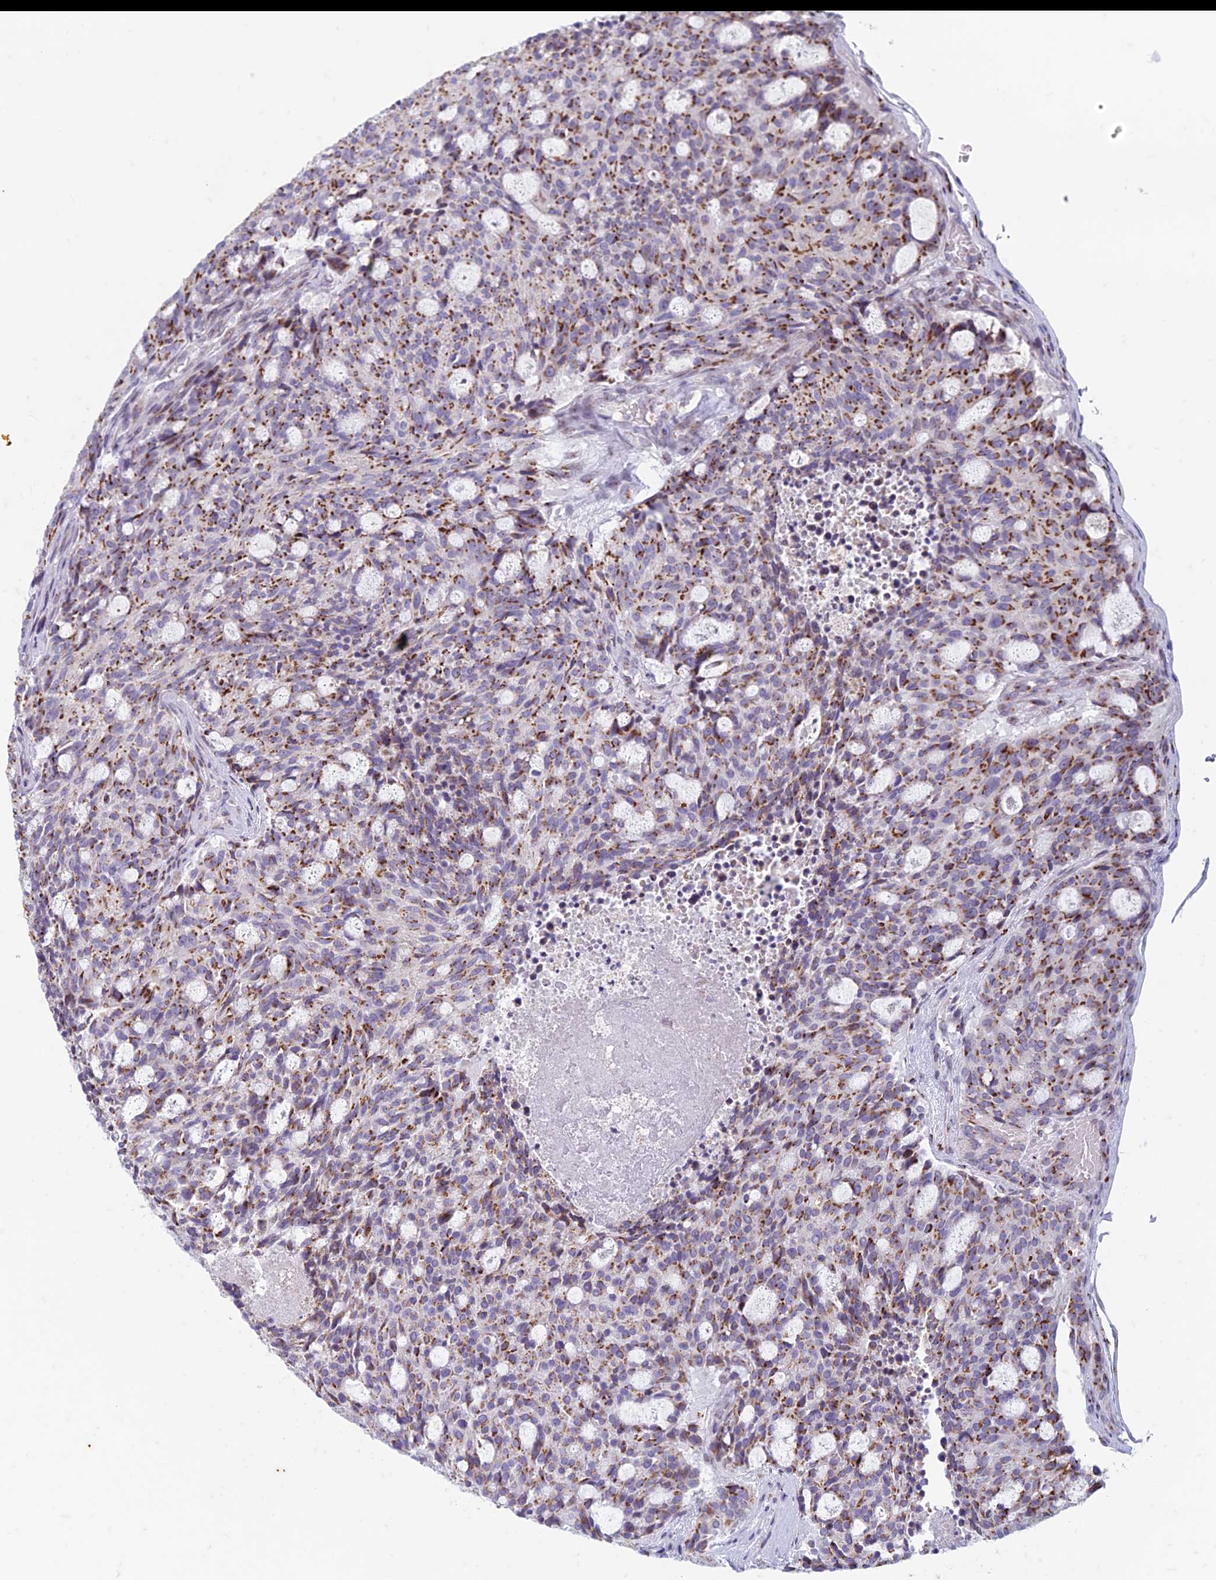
{"staining": {"intensity": "strong", "quantity": "25%-75%", "location": "cytoplasmic/membranous"}, "tissue": "carcinoid", "cell_type": "Tumor cells", "image_type": "cancer", "snomed": [{"axis": "morphology", "description": "Carcinoid, malignant, NOS"}, {"axis": "topography", "description": "Pancreas"}], "caption": "This histopathology image shows immunohistochemistry staining of malignant carcinoid, with high strong cytoplasmic/membranous positivity in about 25%-75% of tumor cells.", "gene": "FAM3C", "patient": {"sex": "female", "age": 54}}